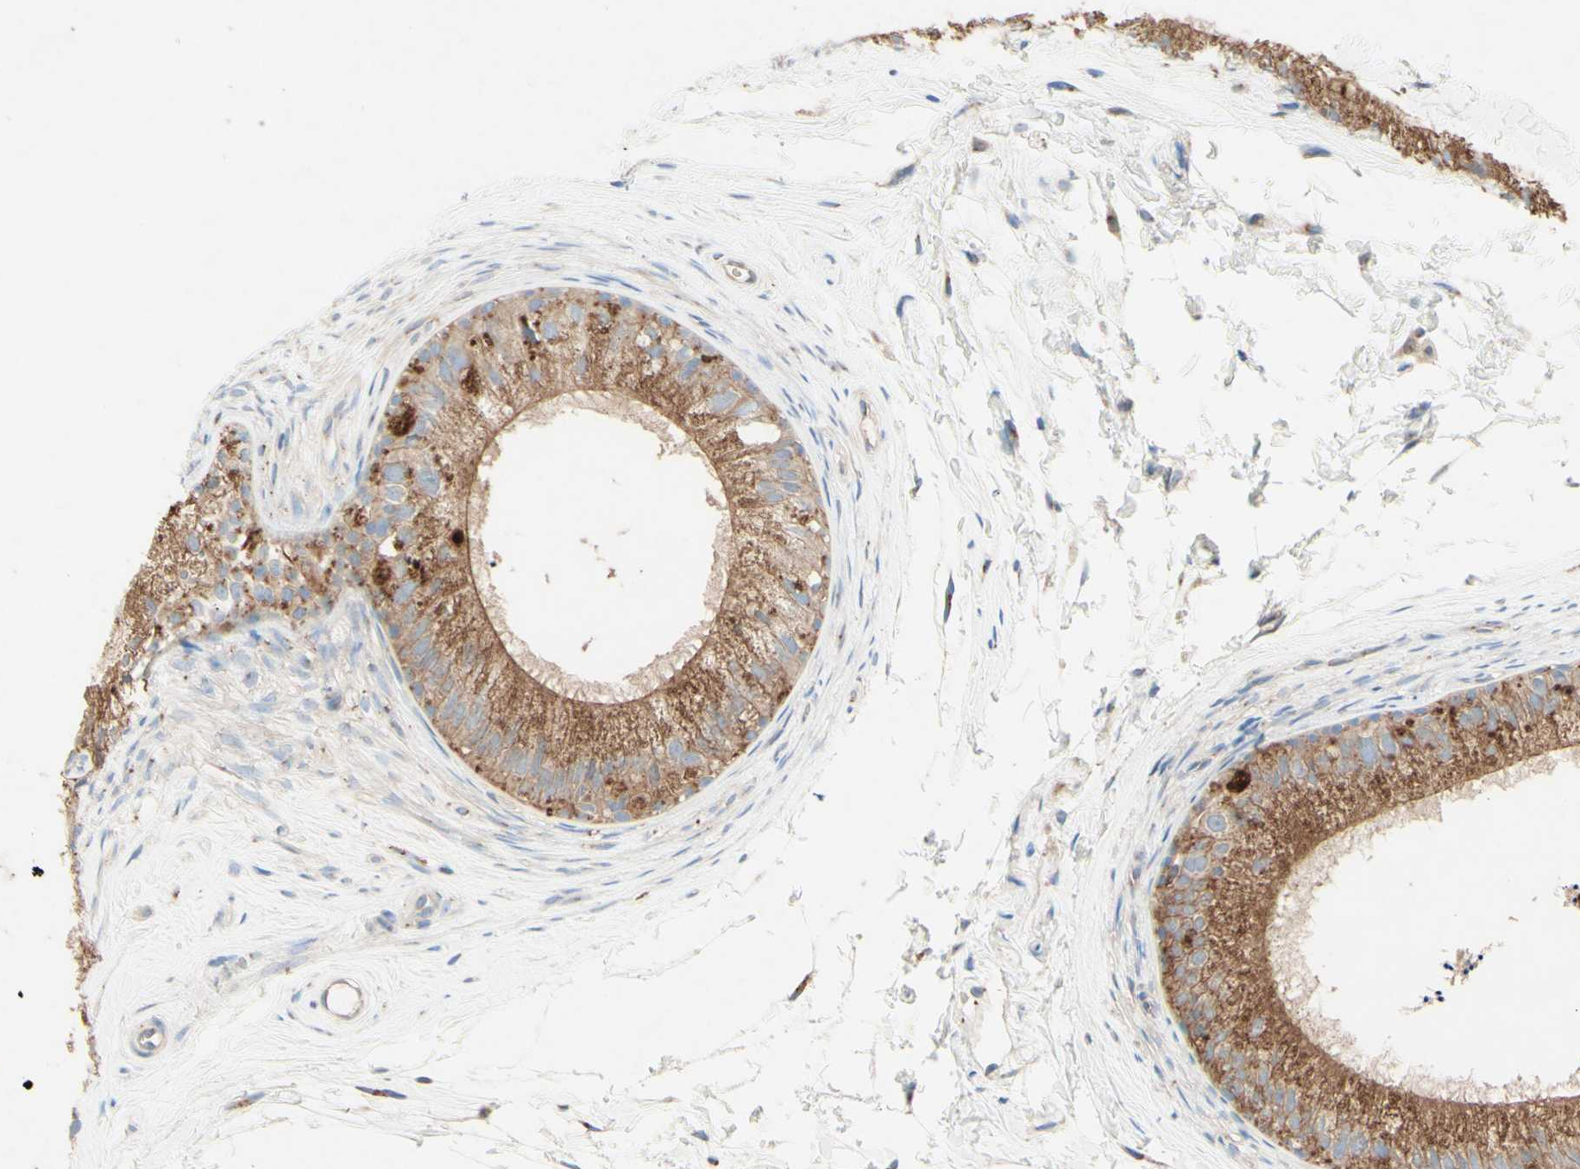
{"staining": {"intensity": "moderate", "quantity": ">75%", "location": "cytoplasmic/membranous"}, "tissue": "epididymis", "cell_type": "Glandular cells", "image_type": "normal", "snomed": [{"axis": "morphology", "description": "Normal tissue, NOS"}, {"axis": "topography", "description": "Epididymis"}], "caption": "Immunohistochemistry image of benign epididymis: human epididymis stained using IHC exhibits medium levels of moderate protein expression localized specifically in the cytoplasmic/membranous of glandular cells, appearing as a cytoplasmic/membranous brown color.", "gene": "MTM1", "patient": {"sex": "male", "age": 56}}